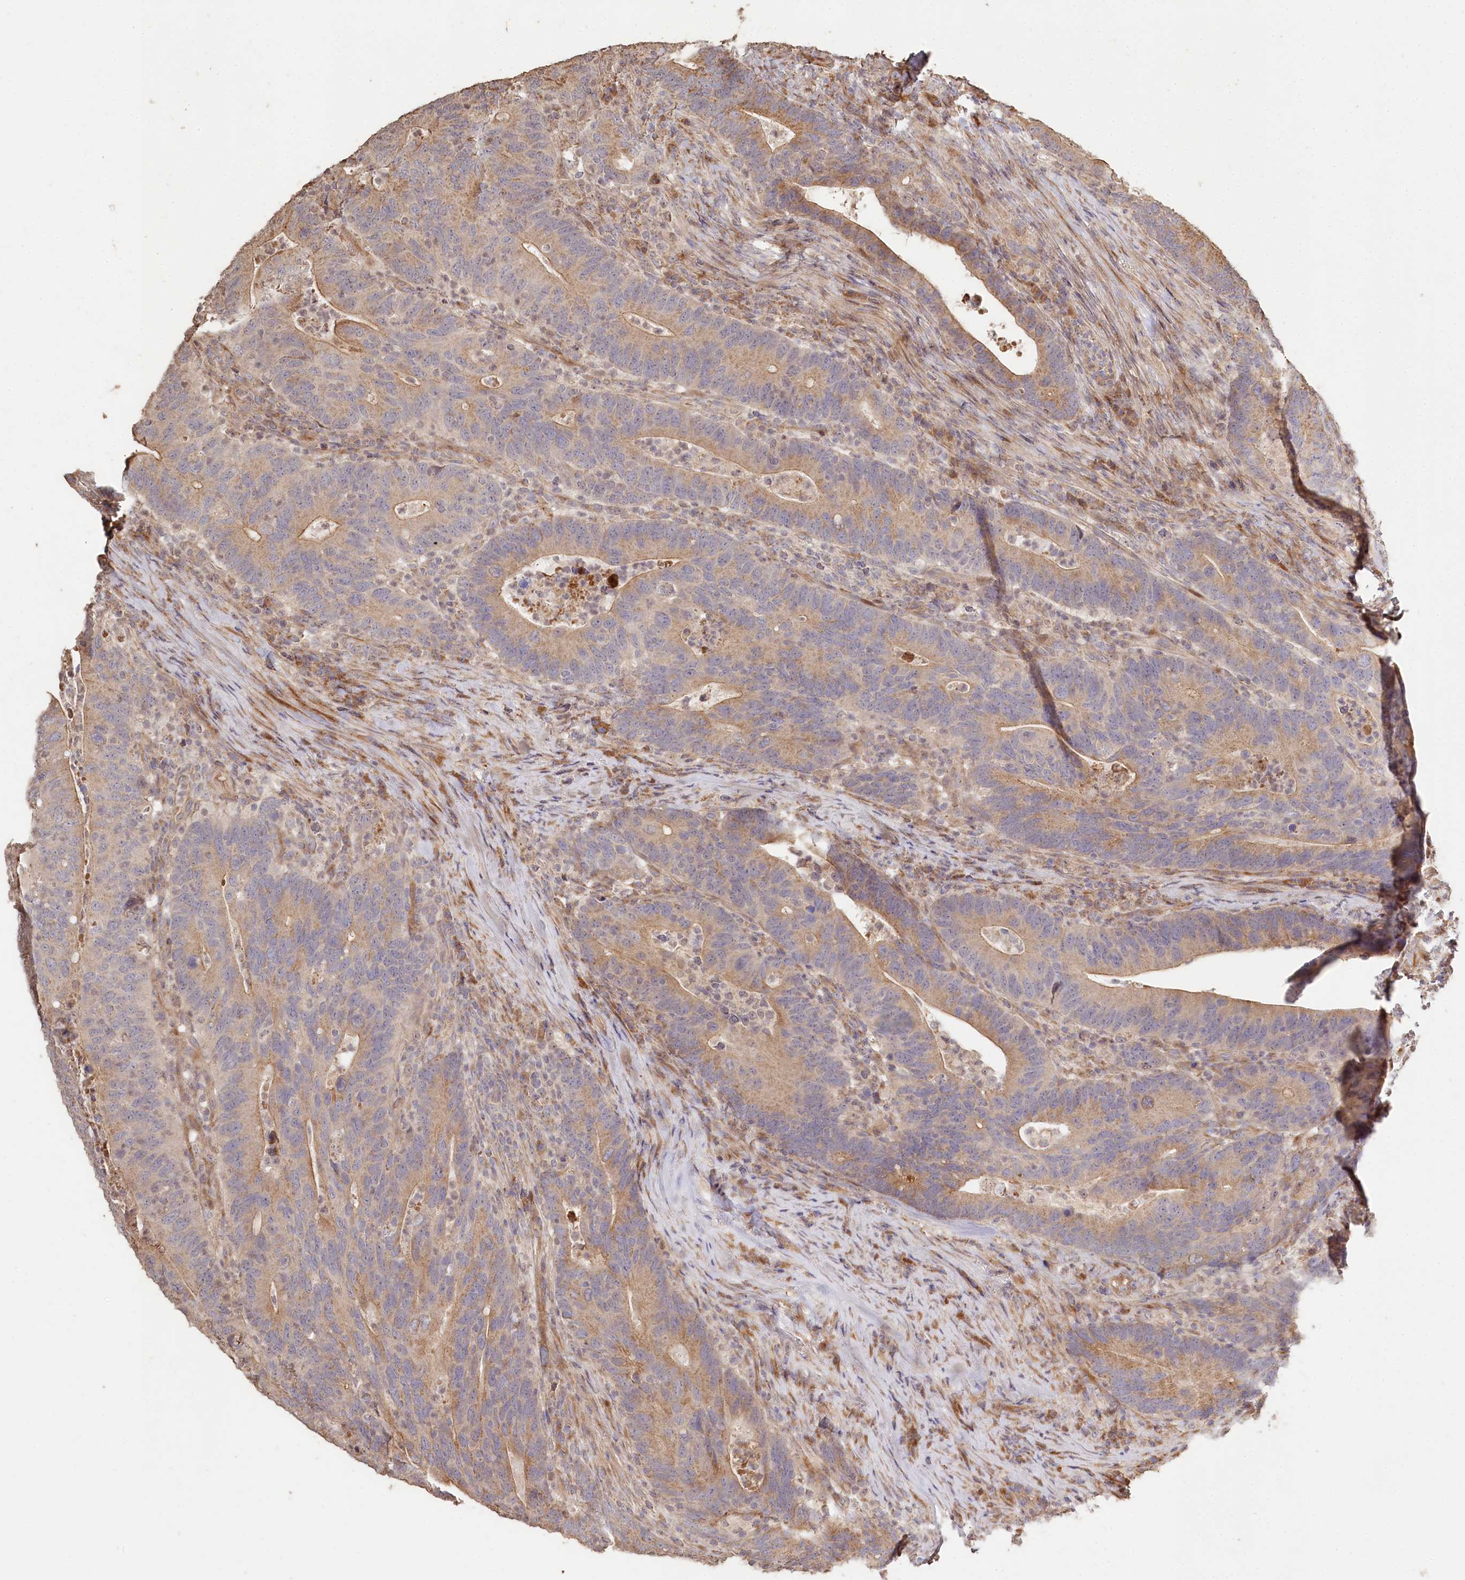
{"staining": {"intensity": "moderate", "quantity": "25%-75%", "location": "cytoplasmic/membranous"}, "tissue": "colorectal cancer", "cell_type": "Tumor cells", "image_type": "cancer", "snomed": [{"axis": "morphology", "description": "Adenocarcinoma, NOS"}, {"axis": "topography", "description": "Colon"}], "caption": "Immunohistochemistry micrograph of human adenocarcinoma (colorectal) stained for a protein (brown), which demonstrates medium levels of moderate cytoplasmic/membranous expression in about 25%-75% of tumor cells.", "gene": "HAL", "patient": {"sex": "female", "age": 66}}